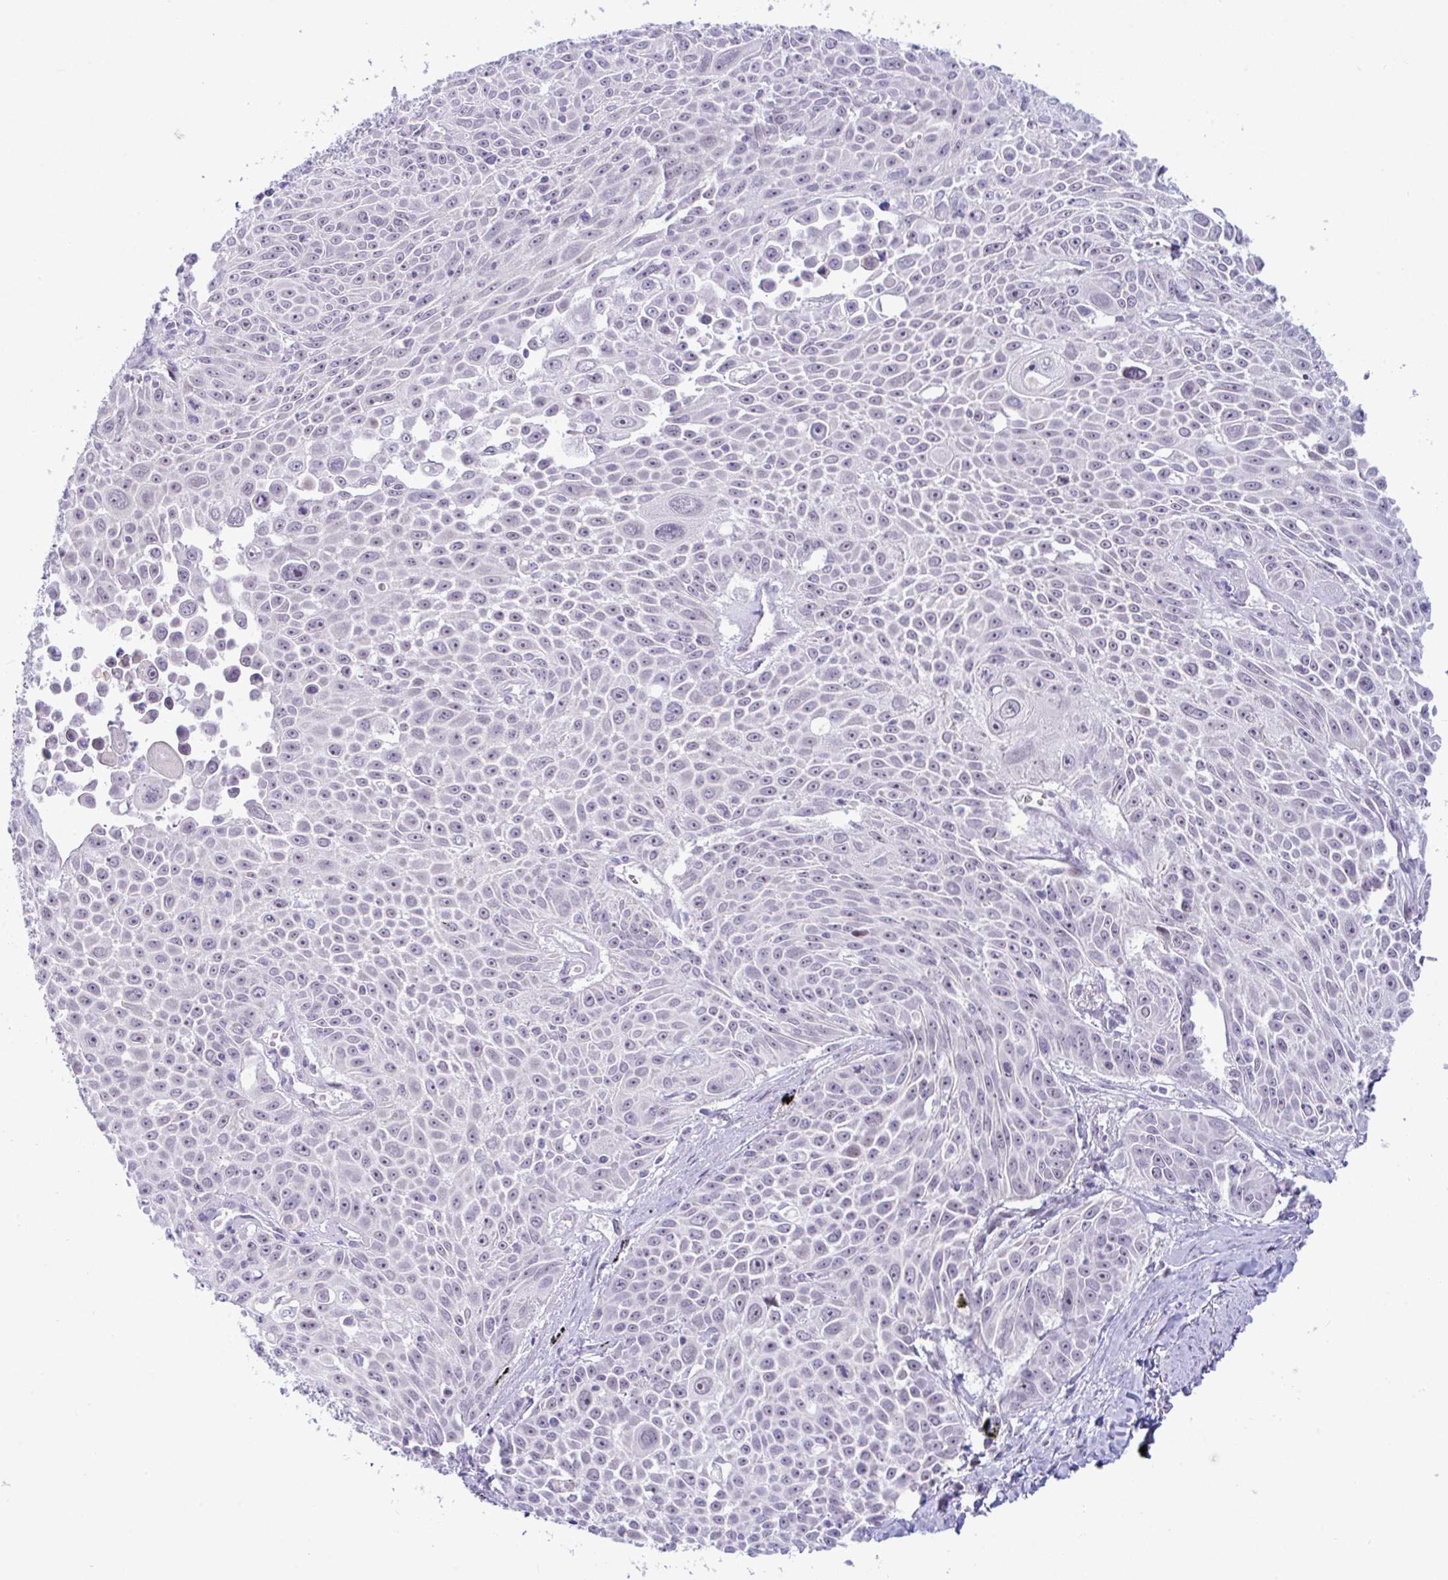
{"staining": {"intensity": "negative", "quantity": "none", "location": "none"}, "tissue": "lung cancer", "cell_type": "Tumor cells", "image_type": "cancer", "snomed": [{"axis": "morphology", "description": "Squamous cell carcinoma, NOS"}, {"axis": "morphology", "description": "Squamous cell carcinoma, metastatic, NOS"}, {"axis": "topography", "description": "Lymph node"}, {"axis": "topography", "description": "Lung"}], "caption": "High power microscopy photomicrograph of an IHC histopathology image of lung cancer, revealing no significant positivity in tumor cells. (Brightfield microscopy of DAB (3,3'-diaminobenzidine) immunohistochemistry (IHC) at high magnification).", "gene": "USP35", "patient": {"sex": "female", "age": 62}}